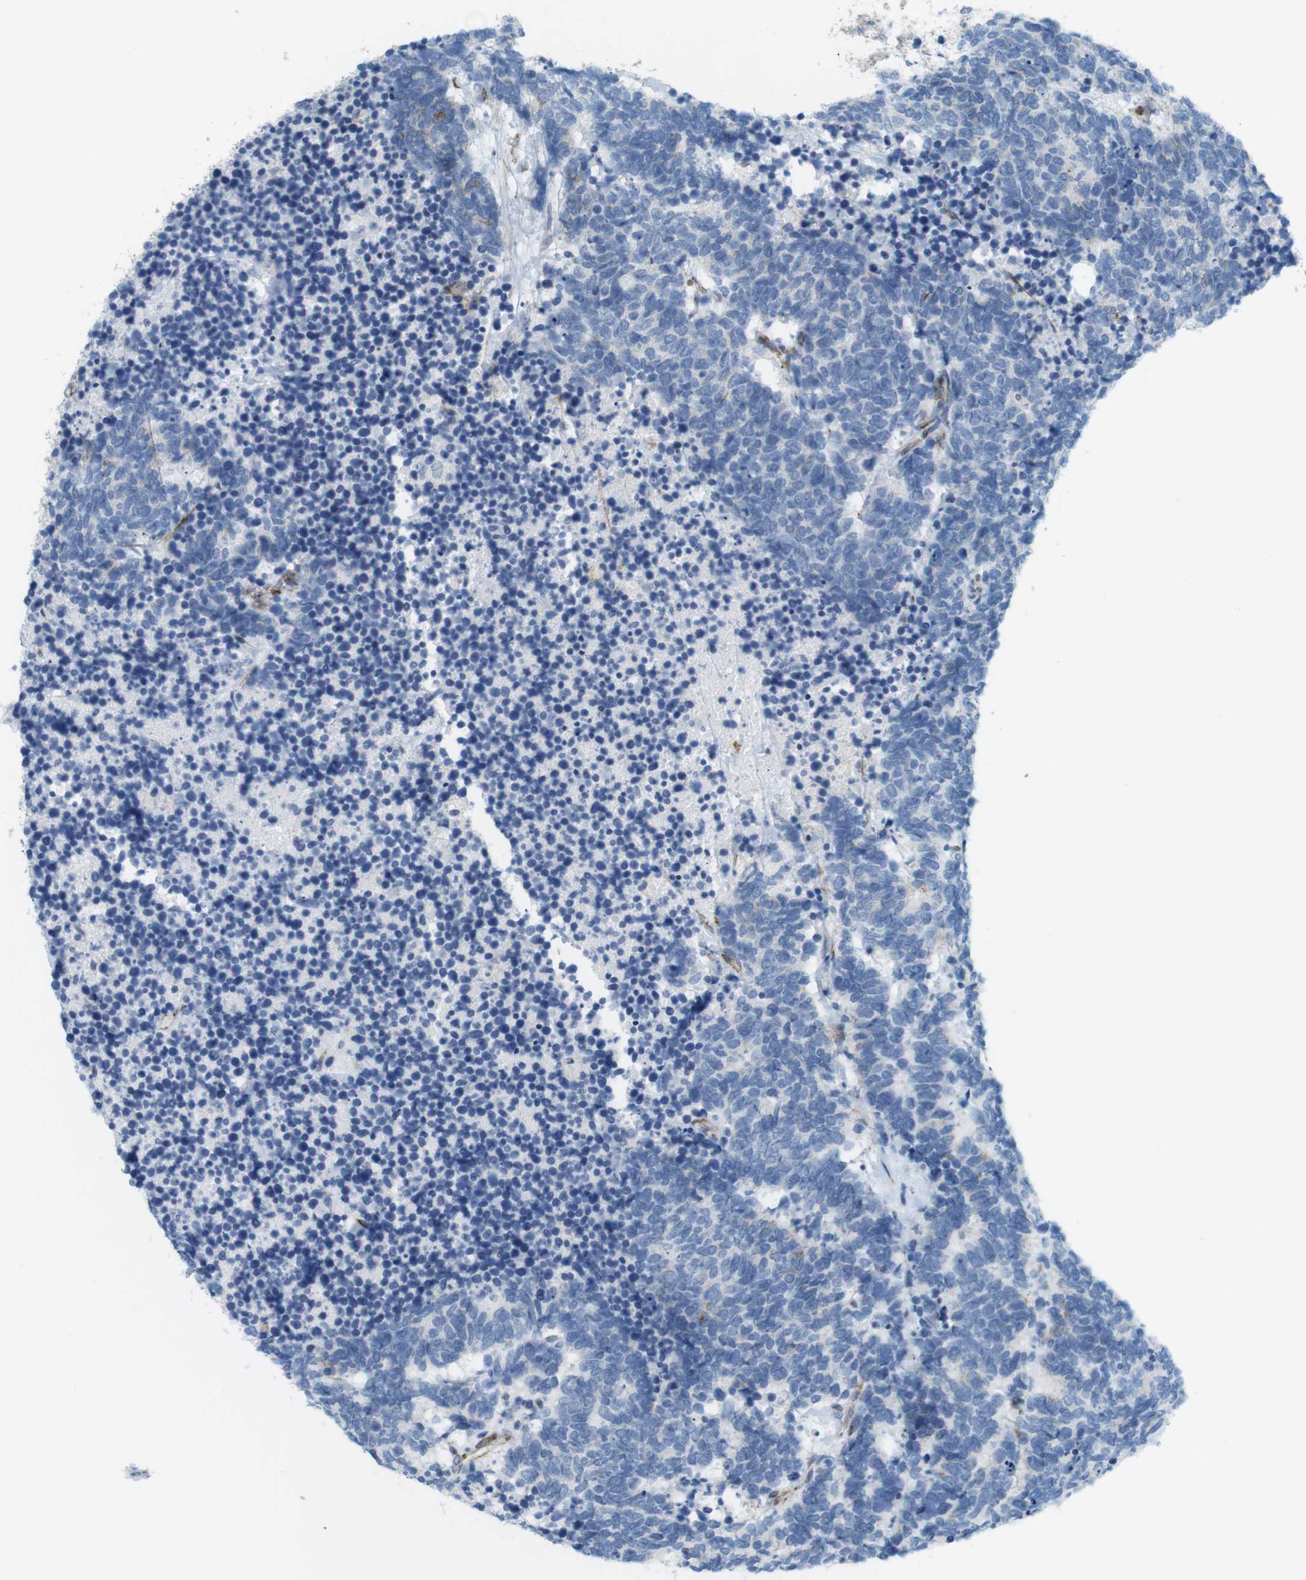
{"staining": {"intensity": "negative", "quantity": "none", "location": "none"}, "tissue": "carcinoid", "cell_type": "Tumor cells", "image_type": "cancer", "snomed": [{"axis": "morphology", "description": "Carcinoma, NOS"}, {"axis": "morphology", "description": "Carcinoid, malignant, NOS"}, {"axis": "topography", "description": "Urinary bladder"}], "caption": "Carcinoid was stained to show a protein in brown. There is no significant staining in tumor cells.", "gene": "MYH9", "patient": {"sex": "male", "age": 57}}